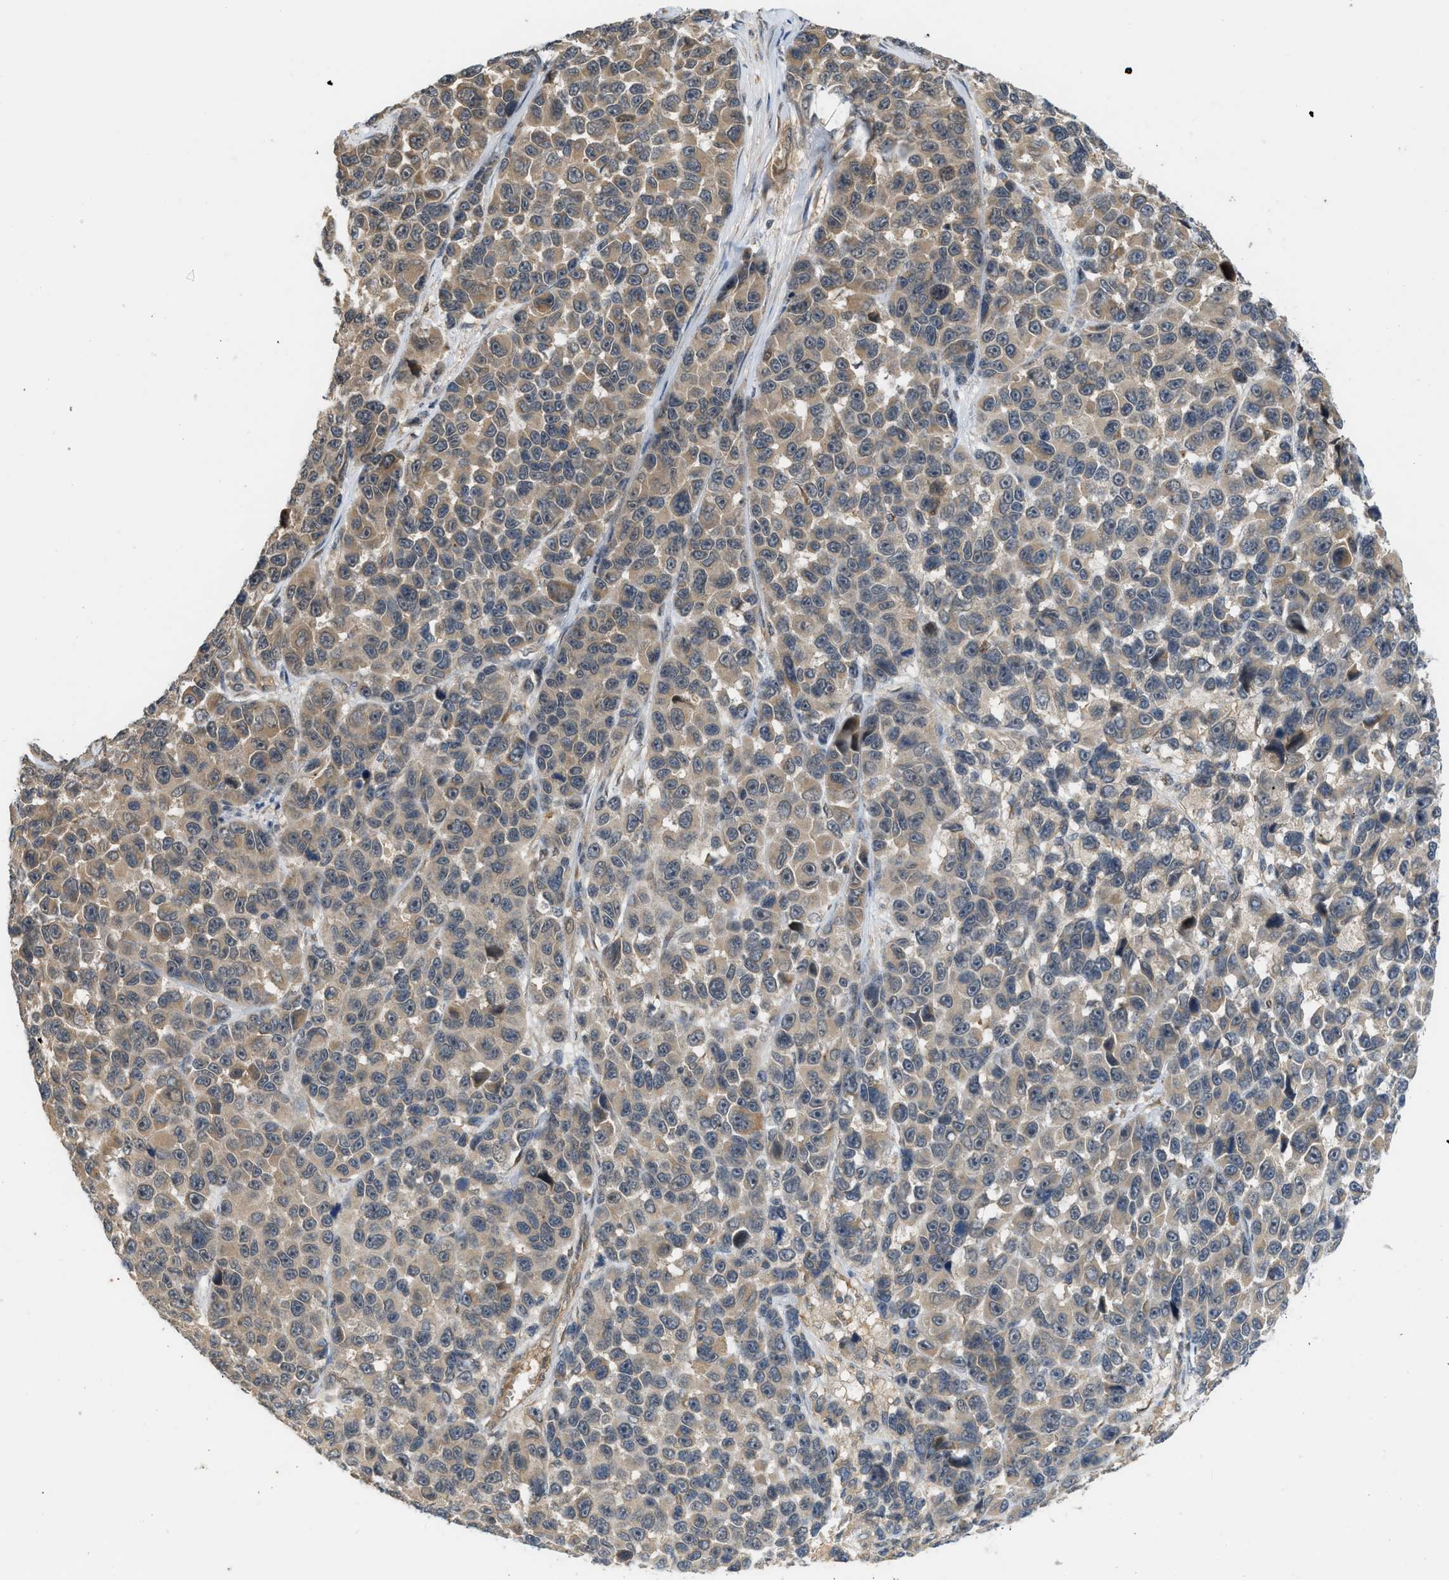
{"staining": {"intensity": "weak", "quantity": "25%-75%", "location": "cytoplasmic/membranous"}, "tissue": "melanoma", "cell_type": "Tumor cells", "image_type": "cancer", "snomed": [{"axis": "morphology", "description": "Malignant melanoma, NOS"}, {"axis": "topography", "description": "Skin"}], "caption": "Weak cytoplasmic/membranous protein expression is present in about 25%-75% of tumor cells in malignant melanoma.", "gene": "ADCY8", "patient": {"sex": "male", "age": 53}}